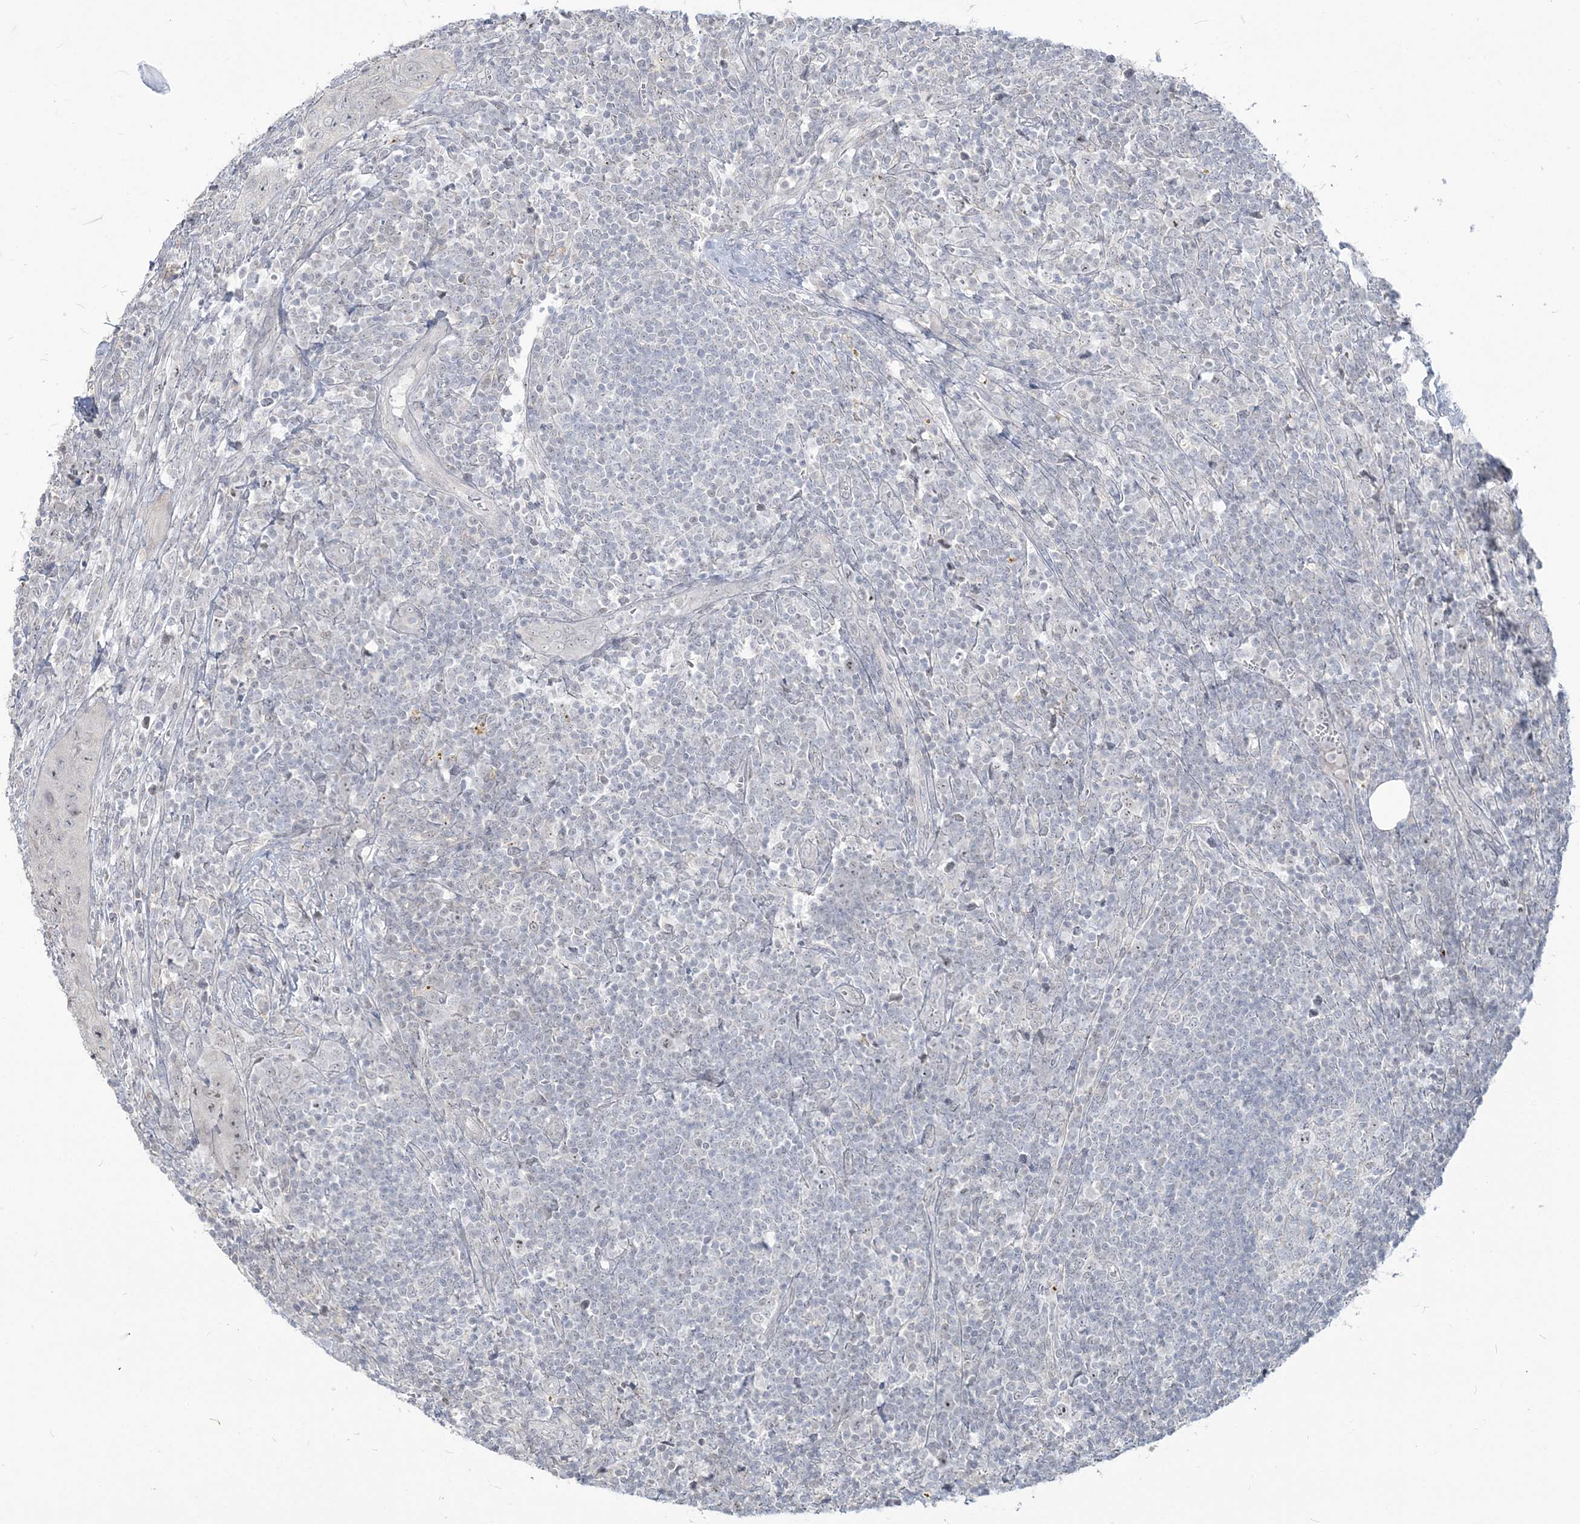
{"staining": {"intensity": "negative", "quantity": "none", "location": "none"}, "tissue": "lymph node", "cell_type": "Germinal center cells", "image_type": "normal", "snomed": [{"axis": "morphology", "description": "Normal tissue, NOS"}, {"axis": "morphology", "description": "Squamous cell carcinoma, metastatic, NOS"}, {"axis": "topography", "description": "Lymph node"}], "caption": "The histopathology image shows no staining of germinal center cells in benign lymph node. Nuclei are stained in blue.", "gene": "SDAD1", "patient": {"sex": "male", "age": 73}}